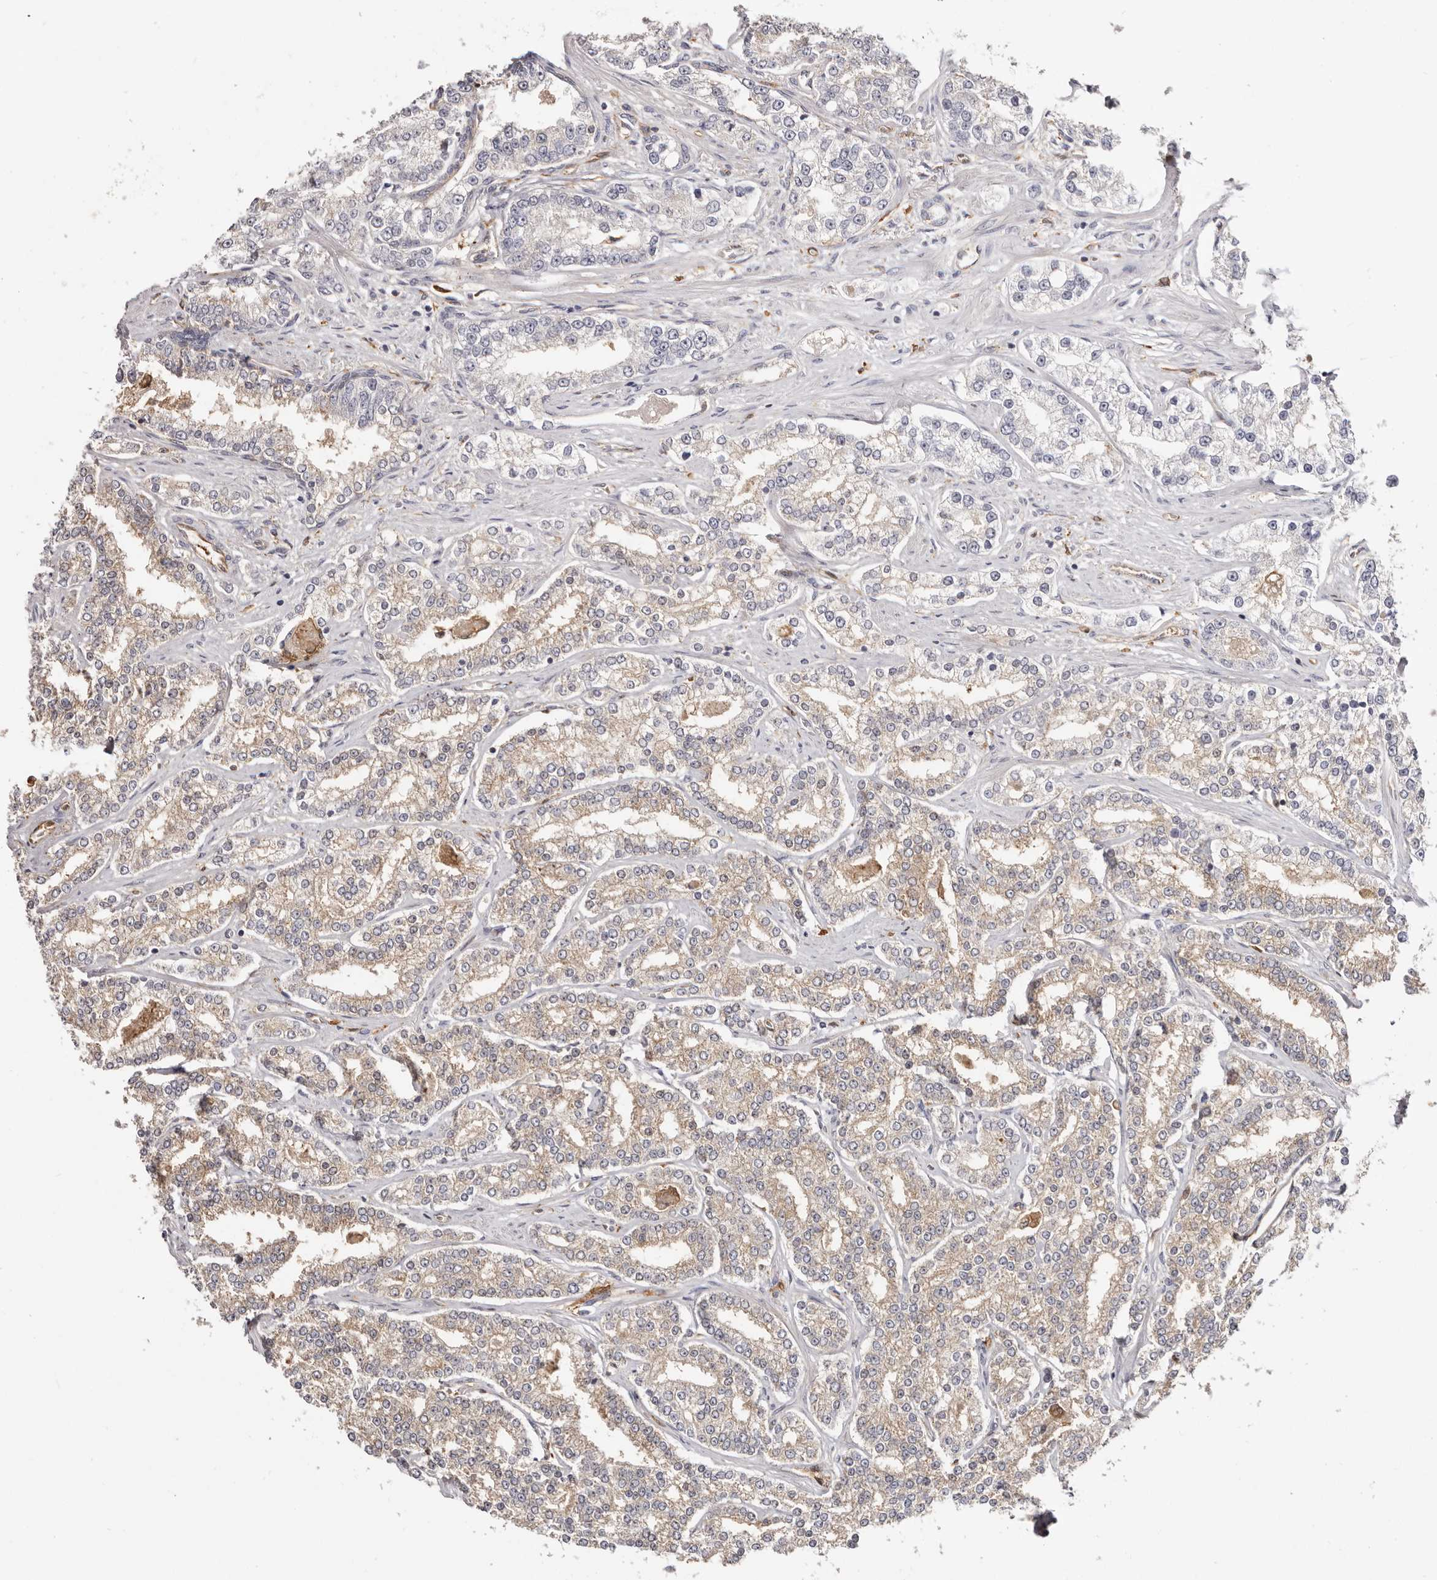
{"staining": {"intensity": "weak", "quantity": "25%-75%", "location": "cytoplasmic/membranous"}, "tissue": "prostate cancer", "cell_type": "Tumor cells", "image_type": "cancer", "snomed": [{"axis": "morphology", "description": "Normal tissue, NOS"}, {"axis": "morphology", "description": "Adenocarcinoma, High grade"}, {"axis": "topography", "description": "Prostate"}], "caption": "Protein expression analysis of human prostate adenocarcinoma (high-grade) reveals weak cytoplasmic/membranous staining in approximately 25%-75% of tumor cells.", "gene": "LAP3", "patient": {"sex": "male", "age": 83}}